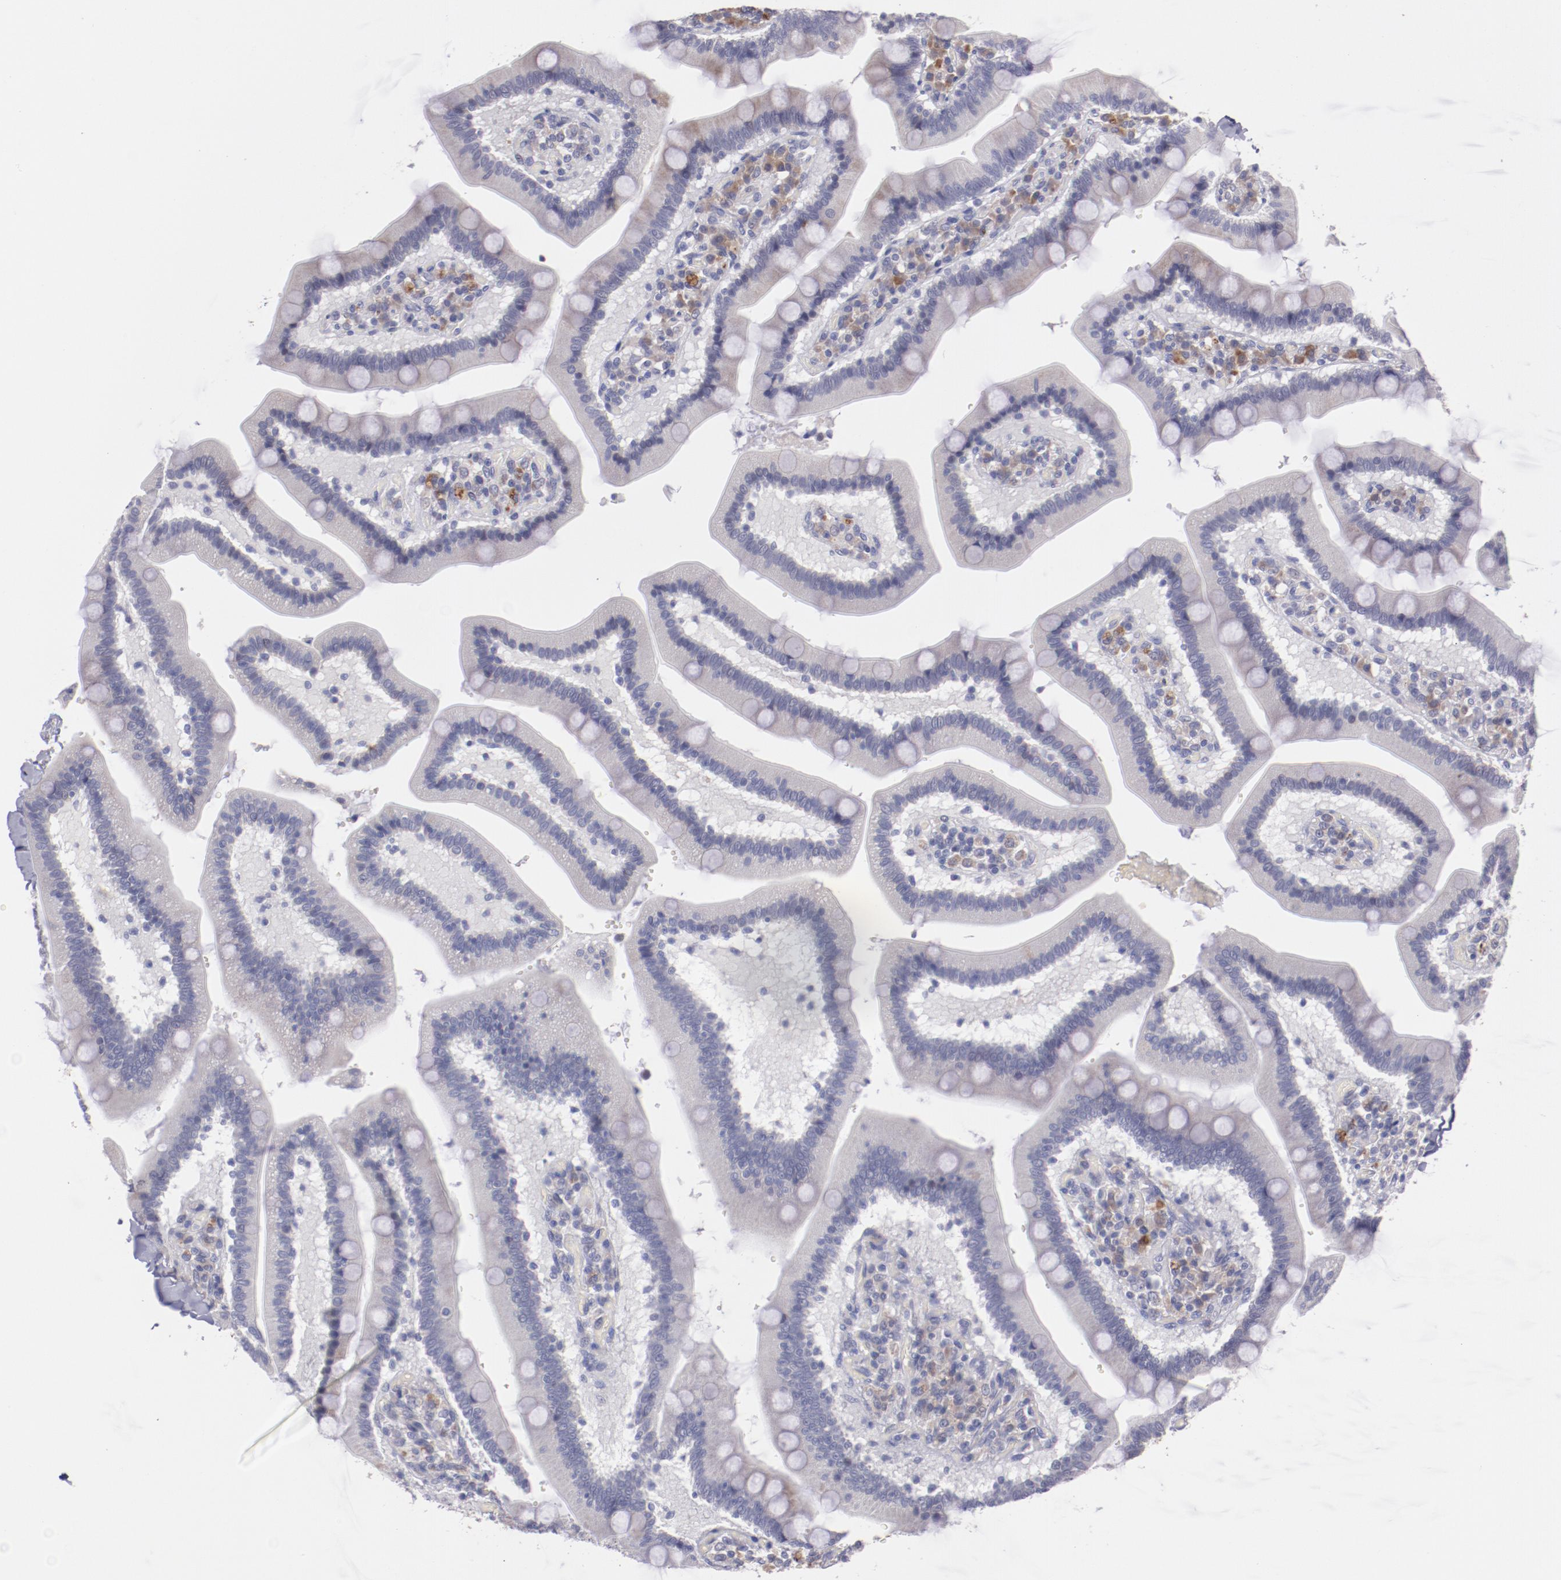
{"staining": {"intensity": "weak", "quantity": "25%-75%", "location": "cytoplasmic/membranous"}, "tissue": "duodenum", "cell_type": "Glandular cells", "image_type": "normal", "snomed": [{"axis": "morphology", "description": "Normal tissue, NOS"}, {"axis": "topography", "description": "Duodenum"}], "caption": "IHC staining of unremarkable duodenum, which shows low levels of weak cytoplasmic/membranous staining in approximately 25%-75% of glandular cells indicating weak cytoplasmic/membranous protein expression. The staining was performed using DAB (brown) for protein detection and nuclei were counterstained in hematoxylin (blue).", "gene": "TRAF3", "patient": {"sex": "male", "age": 66}}